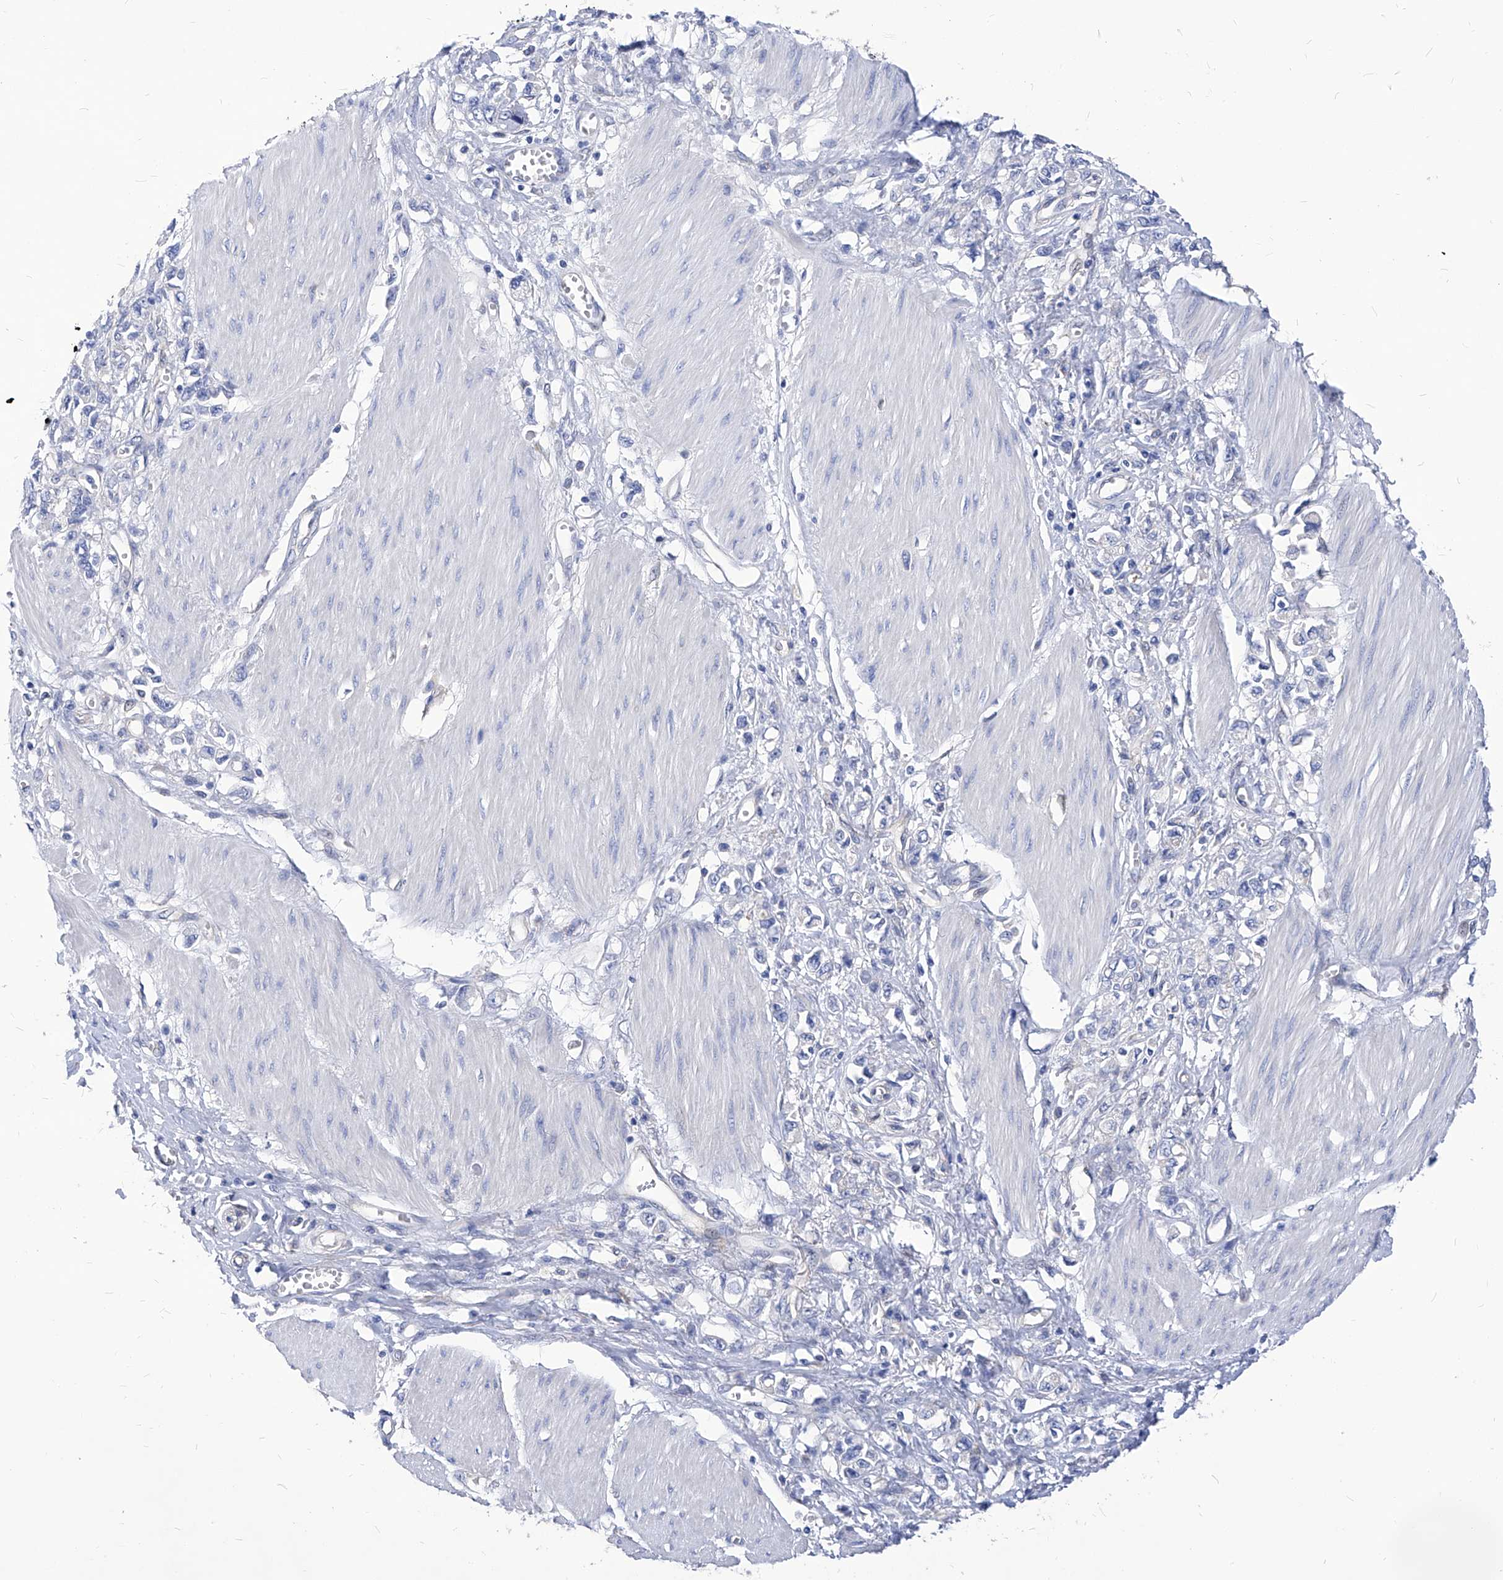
{"staining": {"intensity": "negative", "quantity": "none", "location": "none"}, "tissue": "stomach cancer", "cell_type": "Tumor cells", "image_type": "cancer", "snomed": [{"axis": "morphology", "description": "Adenocarcinoma, NOS"}, {"axis": "topography", "description": "Stomach"}], "caption": "Stomach cancer stained for a protein using IHC demonstrates no positivity tumor cells.", "gene": "XPNPEP1", "patient": {"sex": "female", "age": 76}}